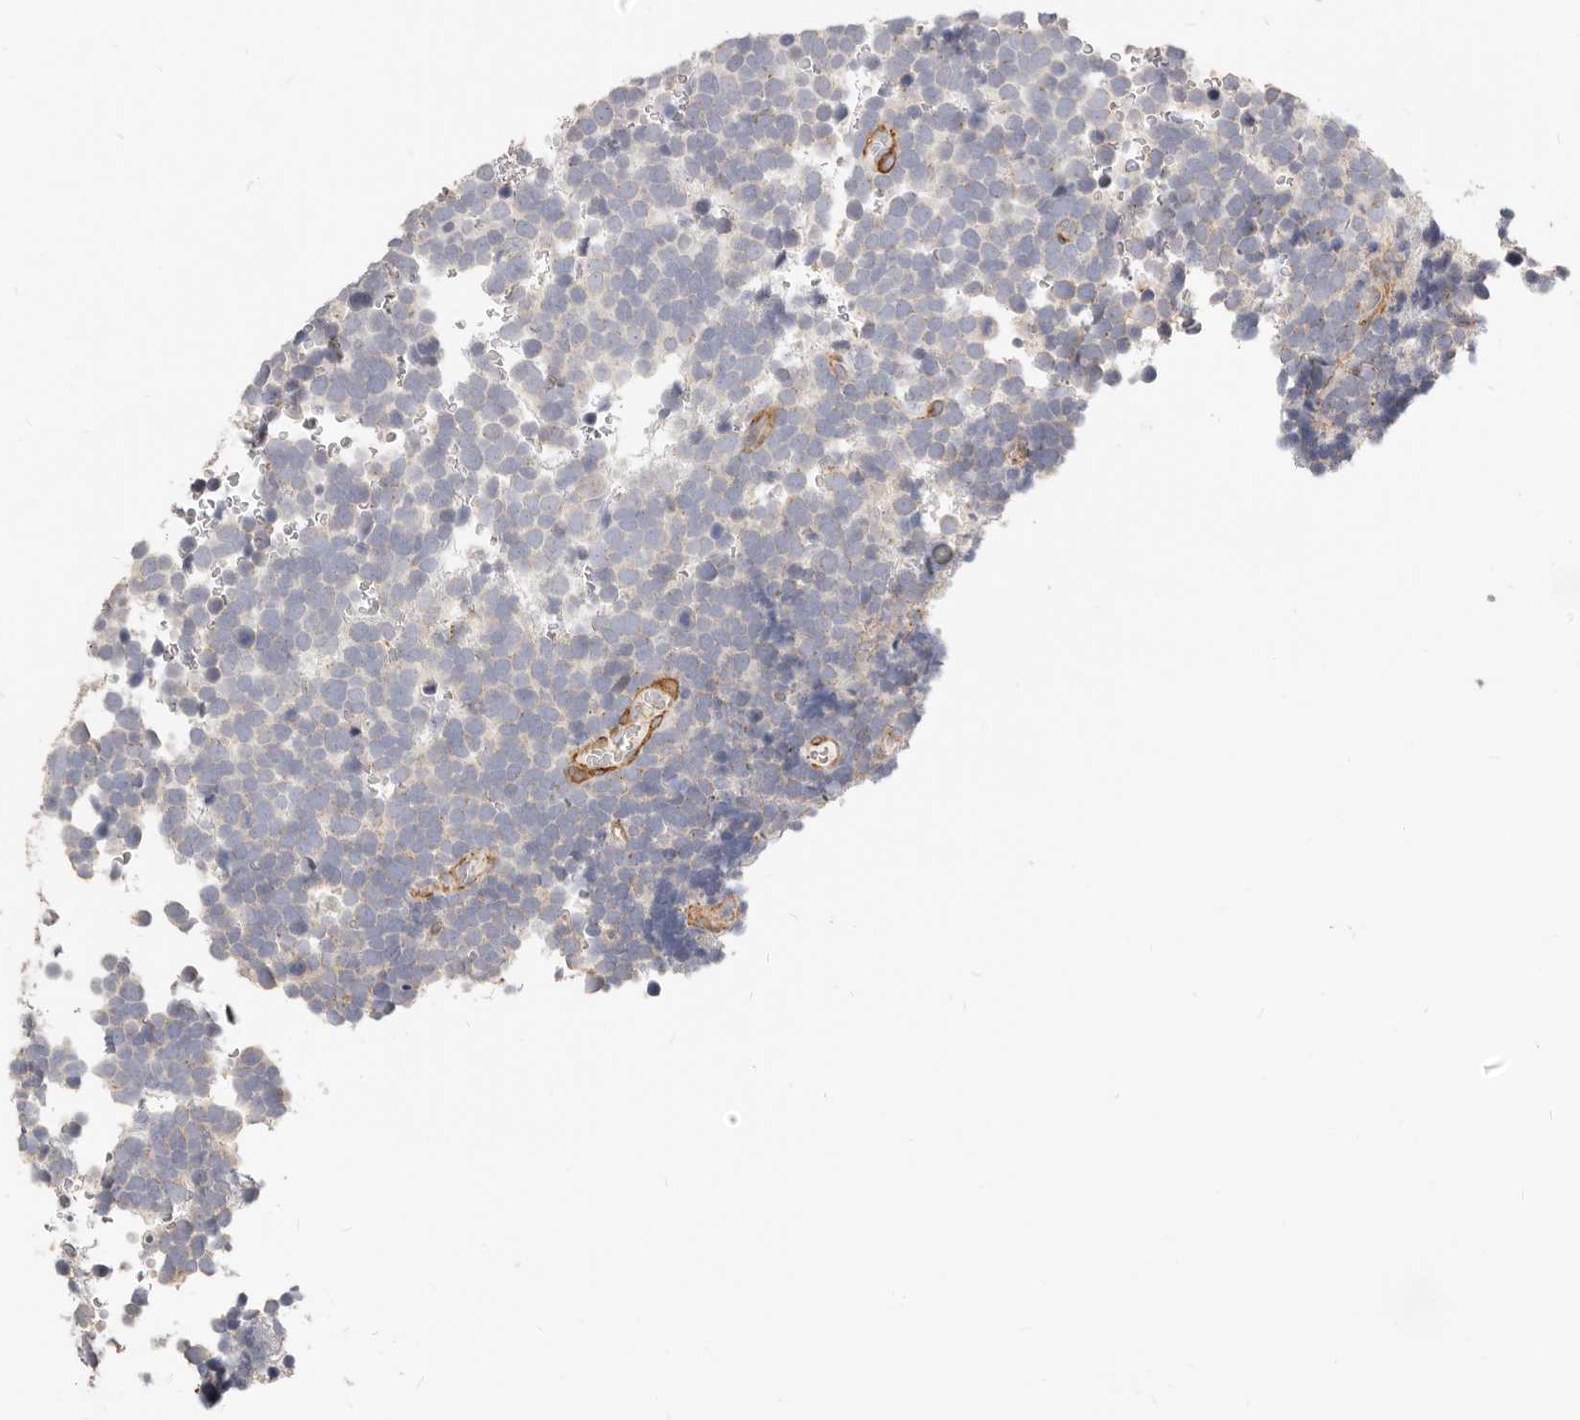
{"staining": {"intensity": "negative", "quantity": "none", "location": "none"}, "tissue": "urothelial cancer", "cell_type": "Tumor cells", "image_type": "cancer", "snomed": [{"axis": "morphology", "description": "Urothelial carcinoma, High grade"}, {"axis": "topography", "description": "Urinary bladder"}], "caption": "IHC histopathology image of urothelial cancer stained for a protein (brown), which reveals no positivity in tumor cells.", "gene": "RABAC1", "patient": {"sex": "female", "age": 82}}